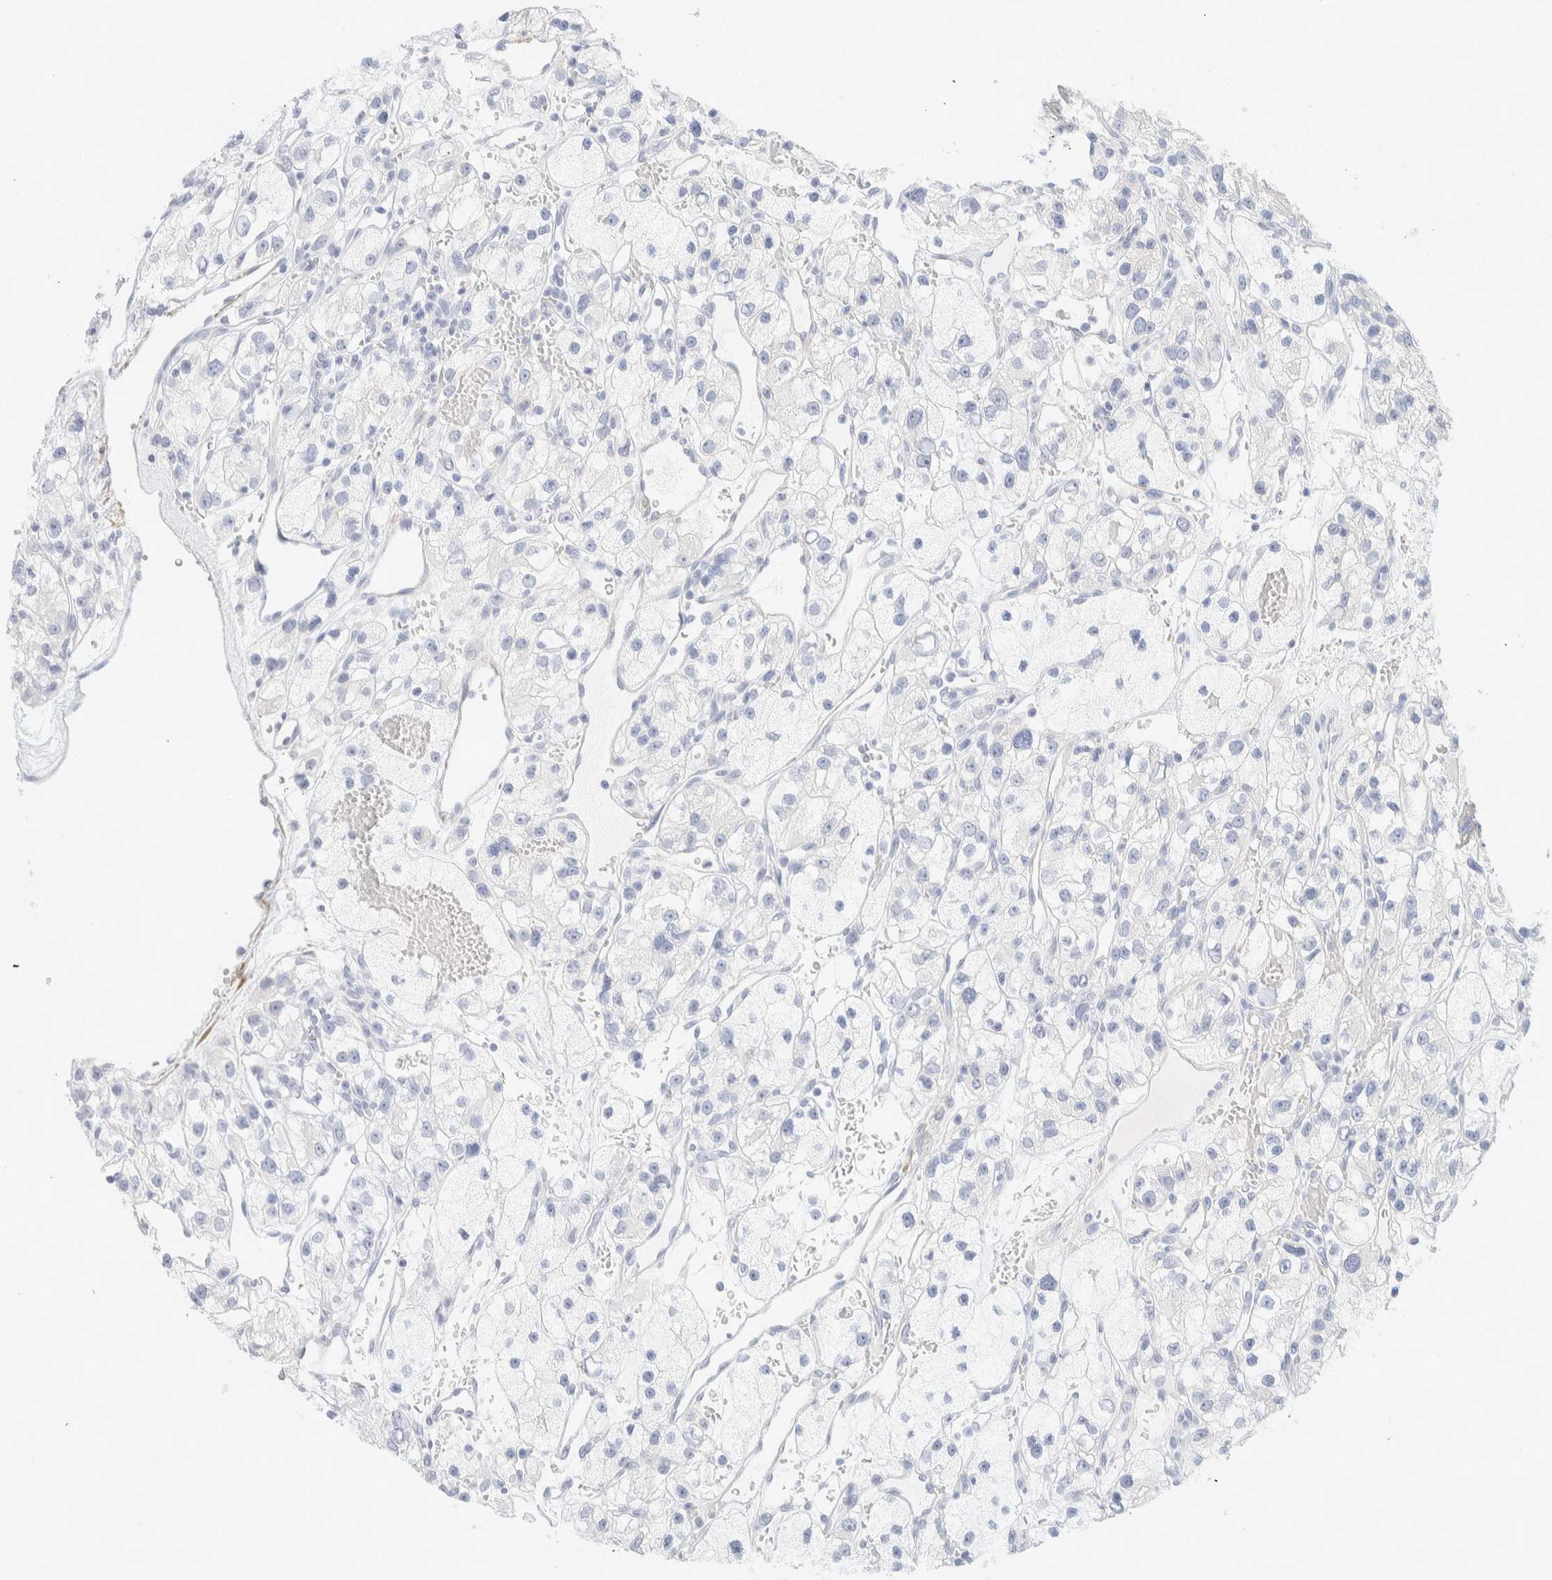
{"staining": {"intensity": "negative", "quantity": "none", "location": "none"}, "tissue": "renal cancer", "cell_type": "Tumor cells", "image_type": "cancer", "snomed": [{"axis": "morphology", "description": "Adenocarcinoma, NOS"}, {"axis": "topography", "description": "Kidney"}], "caption": "This is an immunohistochemistry photomicrograph of renal cancer (adenocarcinoma). There is no positivity in tumor cells.", "gene": "AFMID", "patient": {"sex": "female", "age": 57}}